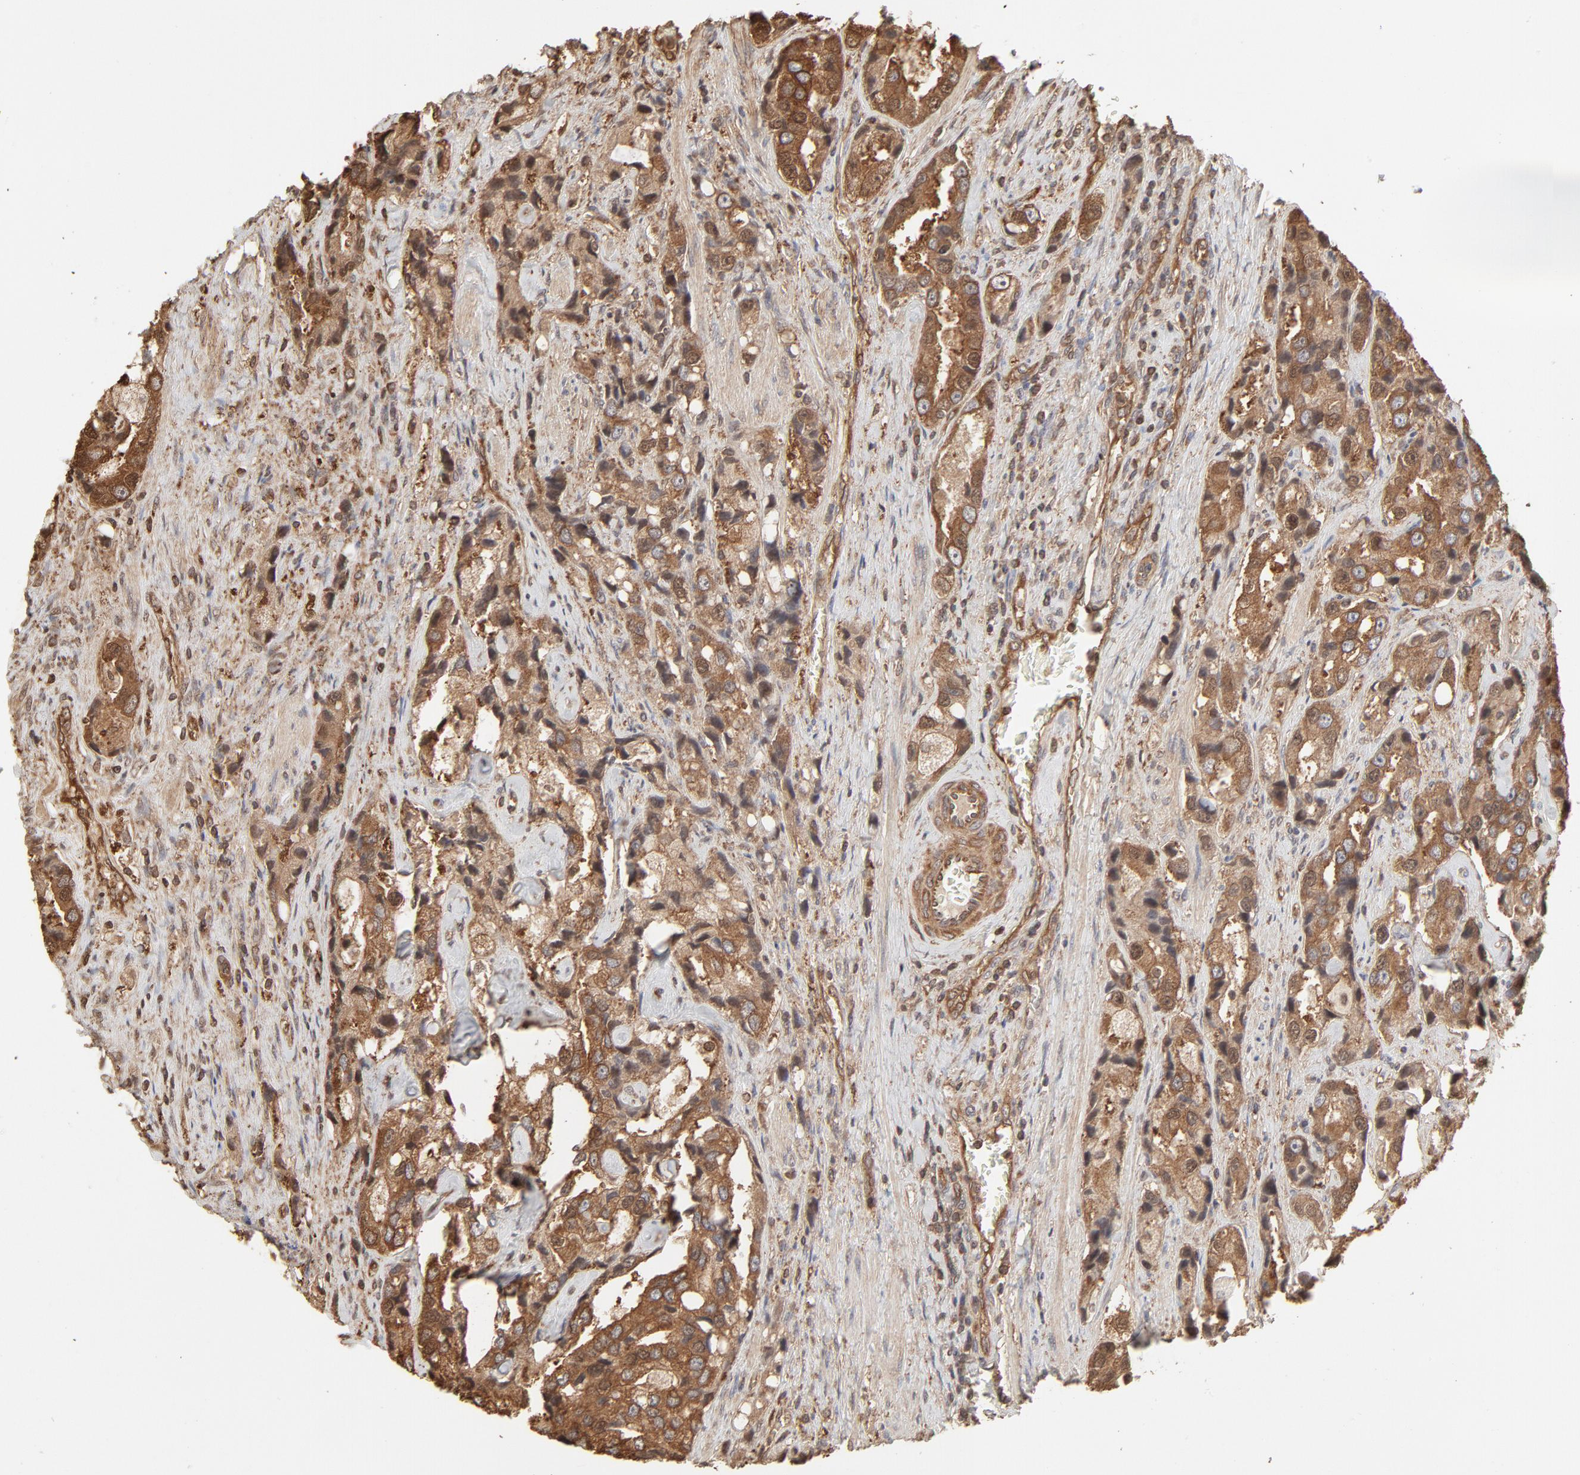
{"staining": {"intensity": "moderate", "quantity": ">75%", "location": "cytoplasmic/membranous"}, "tissue": "prostate cancer", "cell_type": "Tumor cells", "image_type": "cancer", "snomed": [{"axis": "morphology", "description": "Adenocarcinoma, High grade"}, {"axis": "topography", "description": "Prostate"}], "caption": "Prostate cancer stained with a brown dye shows moderate cytoplasmic/membranous positive expression in about >75% of tumor cells.", "gene": "PPP2CA", "patient": {"sex": "male", "age": 63}}